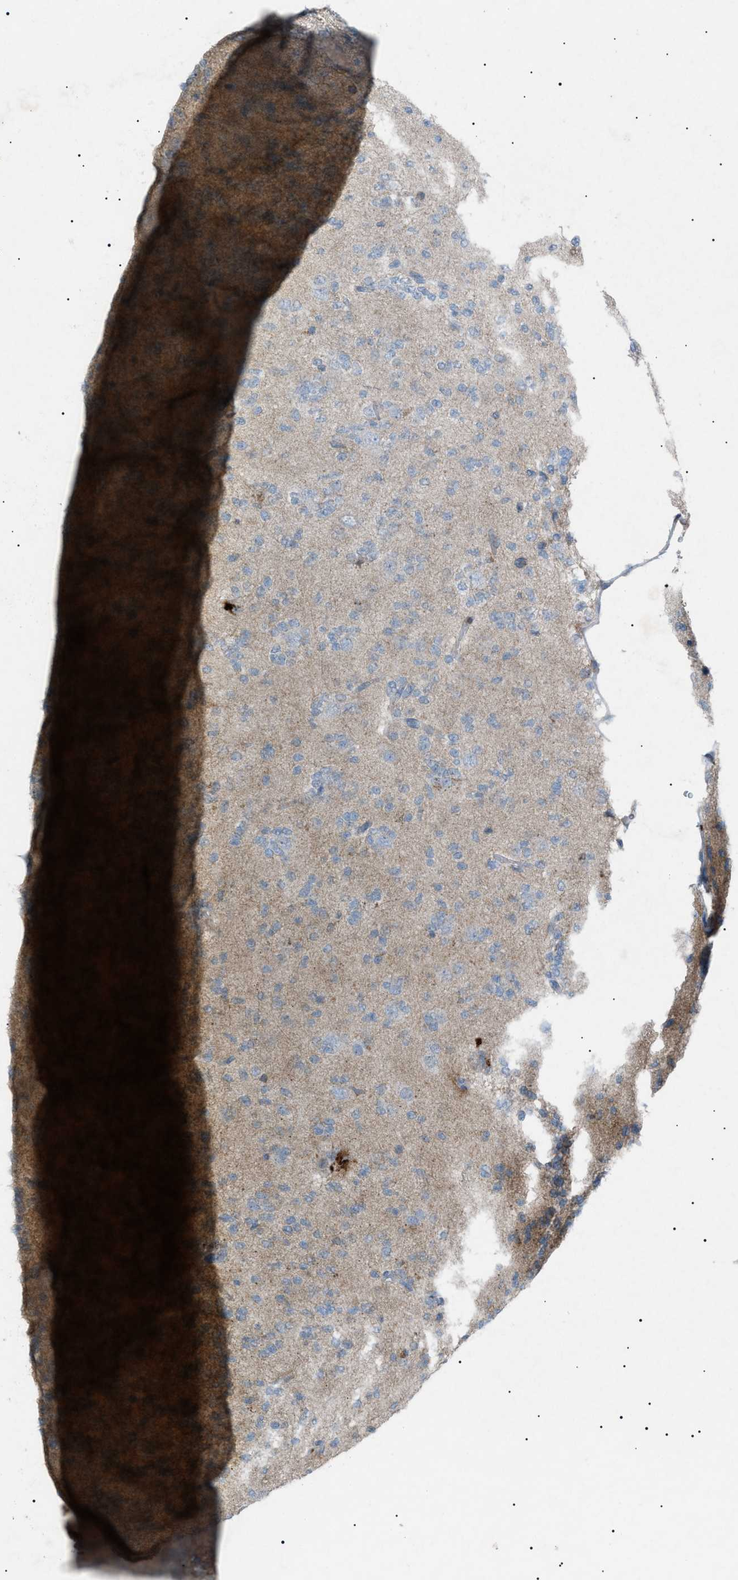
{"staining": {"intensity": "weak", "quantity": "25%-75%", "location": "cytoplasmic/membranous"}, "tissue": "glioma", "cell_type": "Tumor cells", "image_type": "cancer", "snomed": [{"axis": "morphology", "description": "Glioma, malignant, Low grade"}, {"axis": "topography", "description": "Brain"}], "caption": "A histopathology image showing weak cytoplasmic/membranous staining in approximately 25%-75% of tumor cells in glioma, as visualized by brown immunohistochemical staining.", "gene": "BTK", "patient": {"sex": "male", "age": 38}}